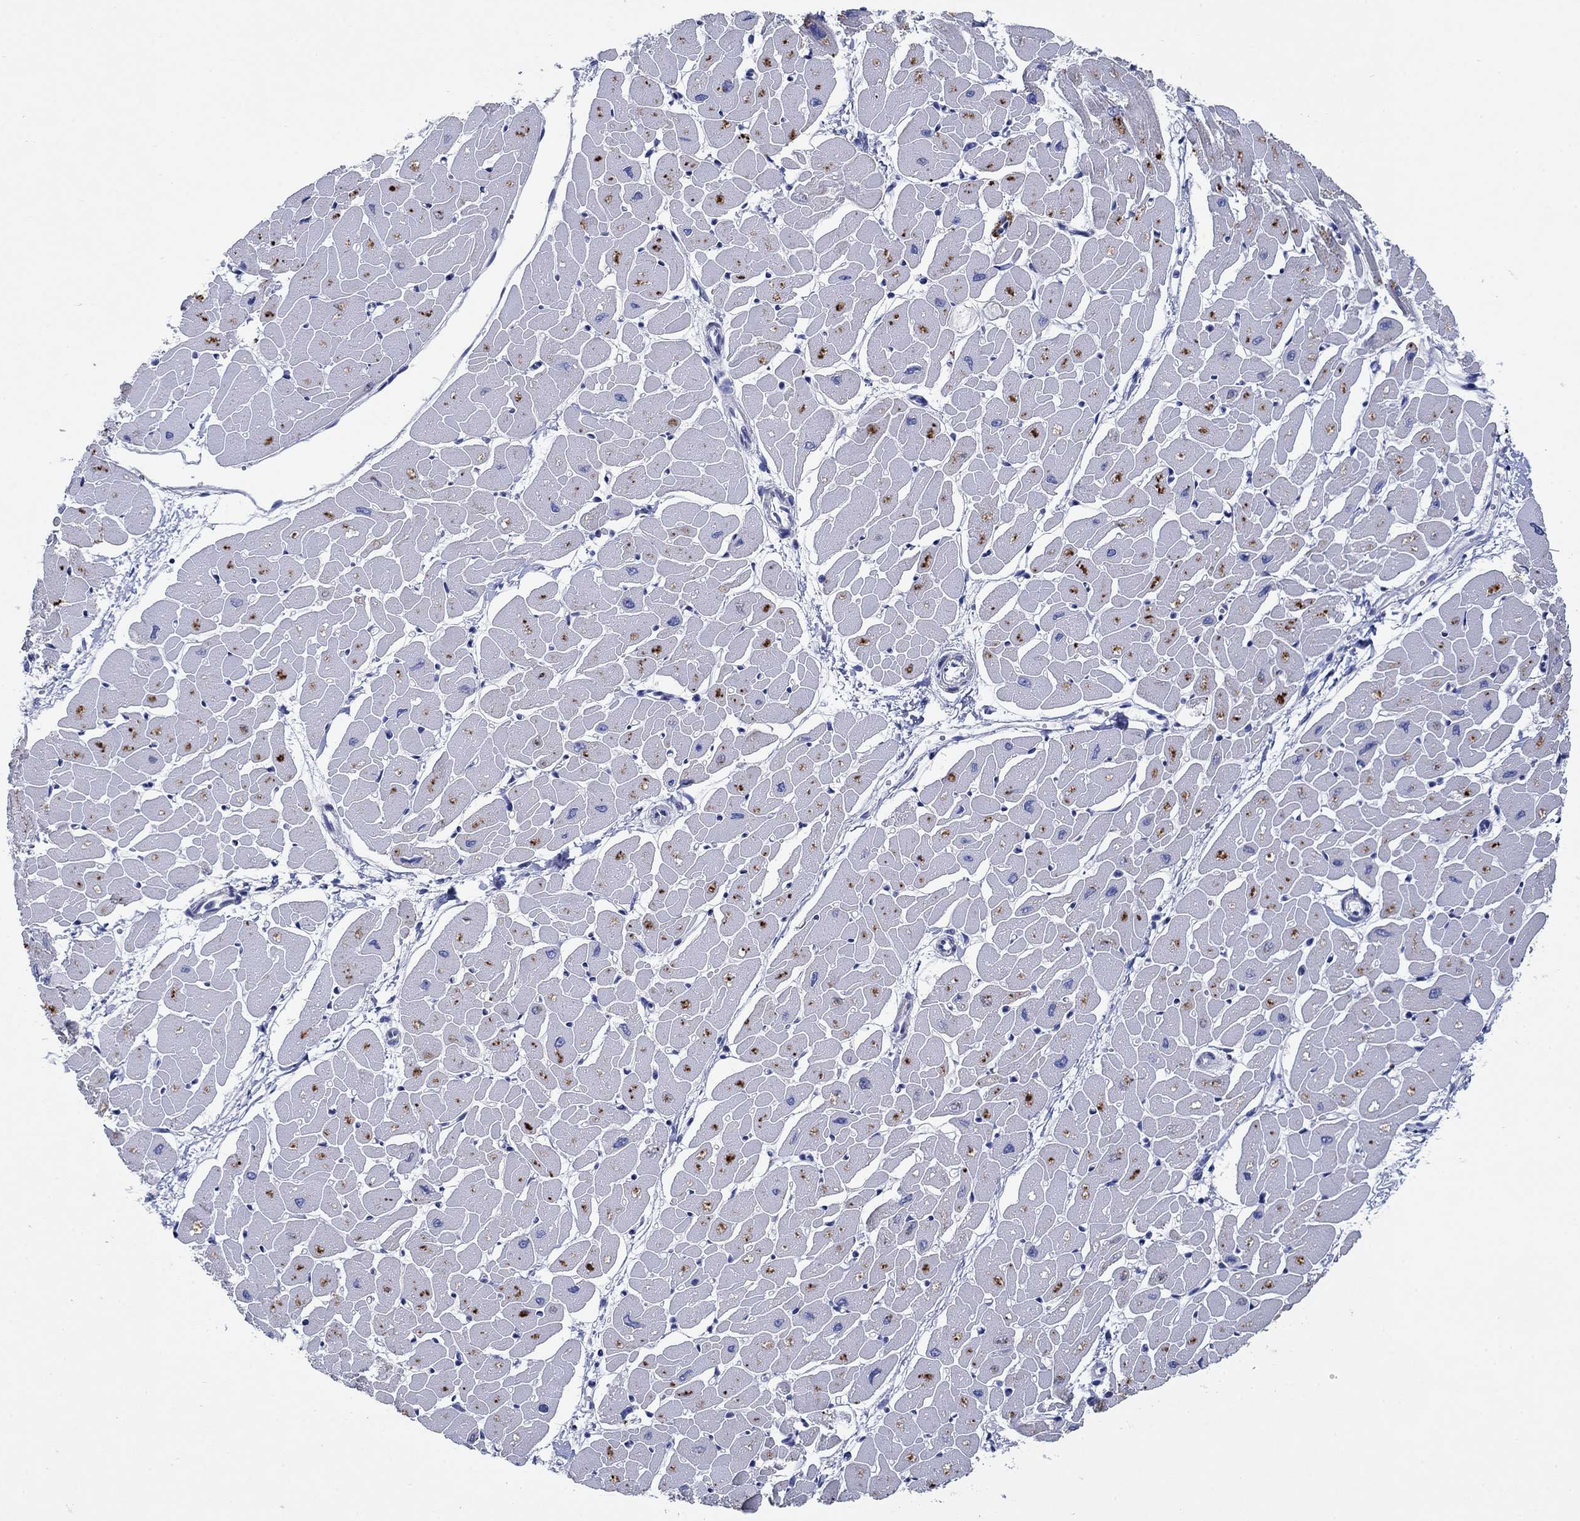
{"staining": {"intensity": "negative", "quantity": "none", "location": "none"}, "tissue": "heart muscle", "cell_type": "Cardiomyocytes", "image_type": "normal", "snomed": [{"axis": "morphology", "description": "Normal tissue, NOS"}, {"axis": "topography", "description": "Heart"}], "caption": "IHC micrograph of normal human heart muscle stained for a protein (brown), which exhibits no positivity in cardiomyocytes.", "gene": "ENSG00000251537", "patient": {"sex": "male", "age": 57}}